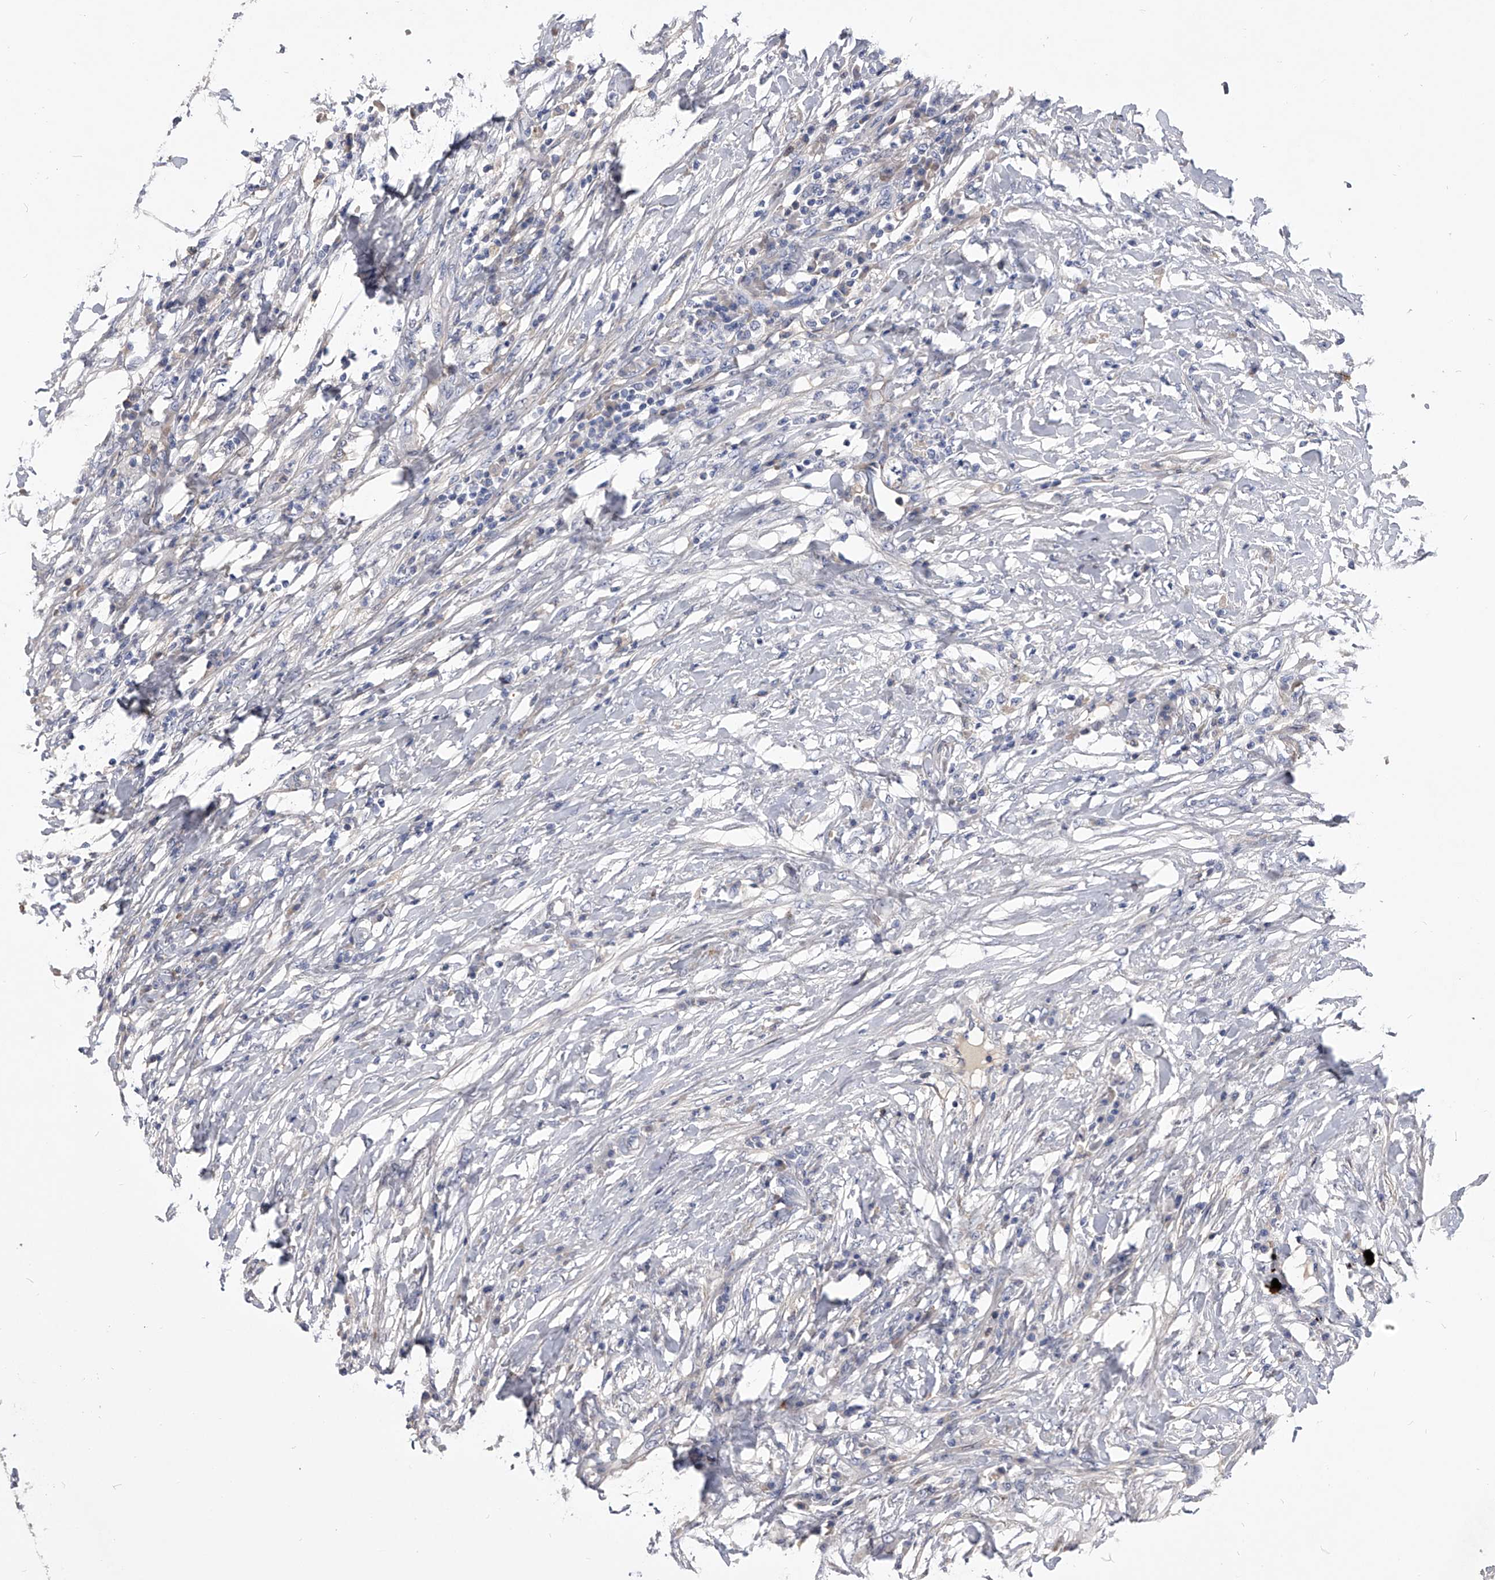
{"staining": {"intensity": "negative", "quantity": "none", "location": "none"}, "tissue": "colorectal cancer", "cell_type": "Tumor cells", "image_type": "cancer", "snomed": [{"axis": "morphology", "description": "Adenocarcinoma, NOS"}, {"axis": "topography", "description": "Colon"}], "caption": "Tumor cells show no significant expression in colorectal cancer (adenocarcinoma).", "gene": "MDN1", "patient": {"sex": "male", "age": 83}}